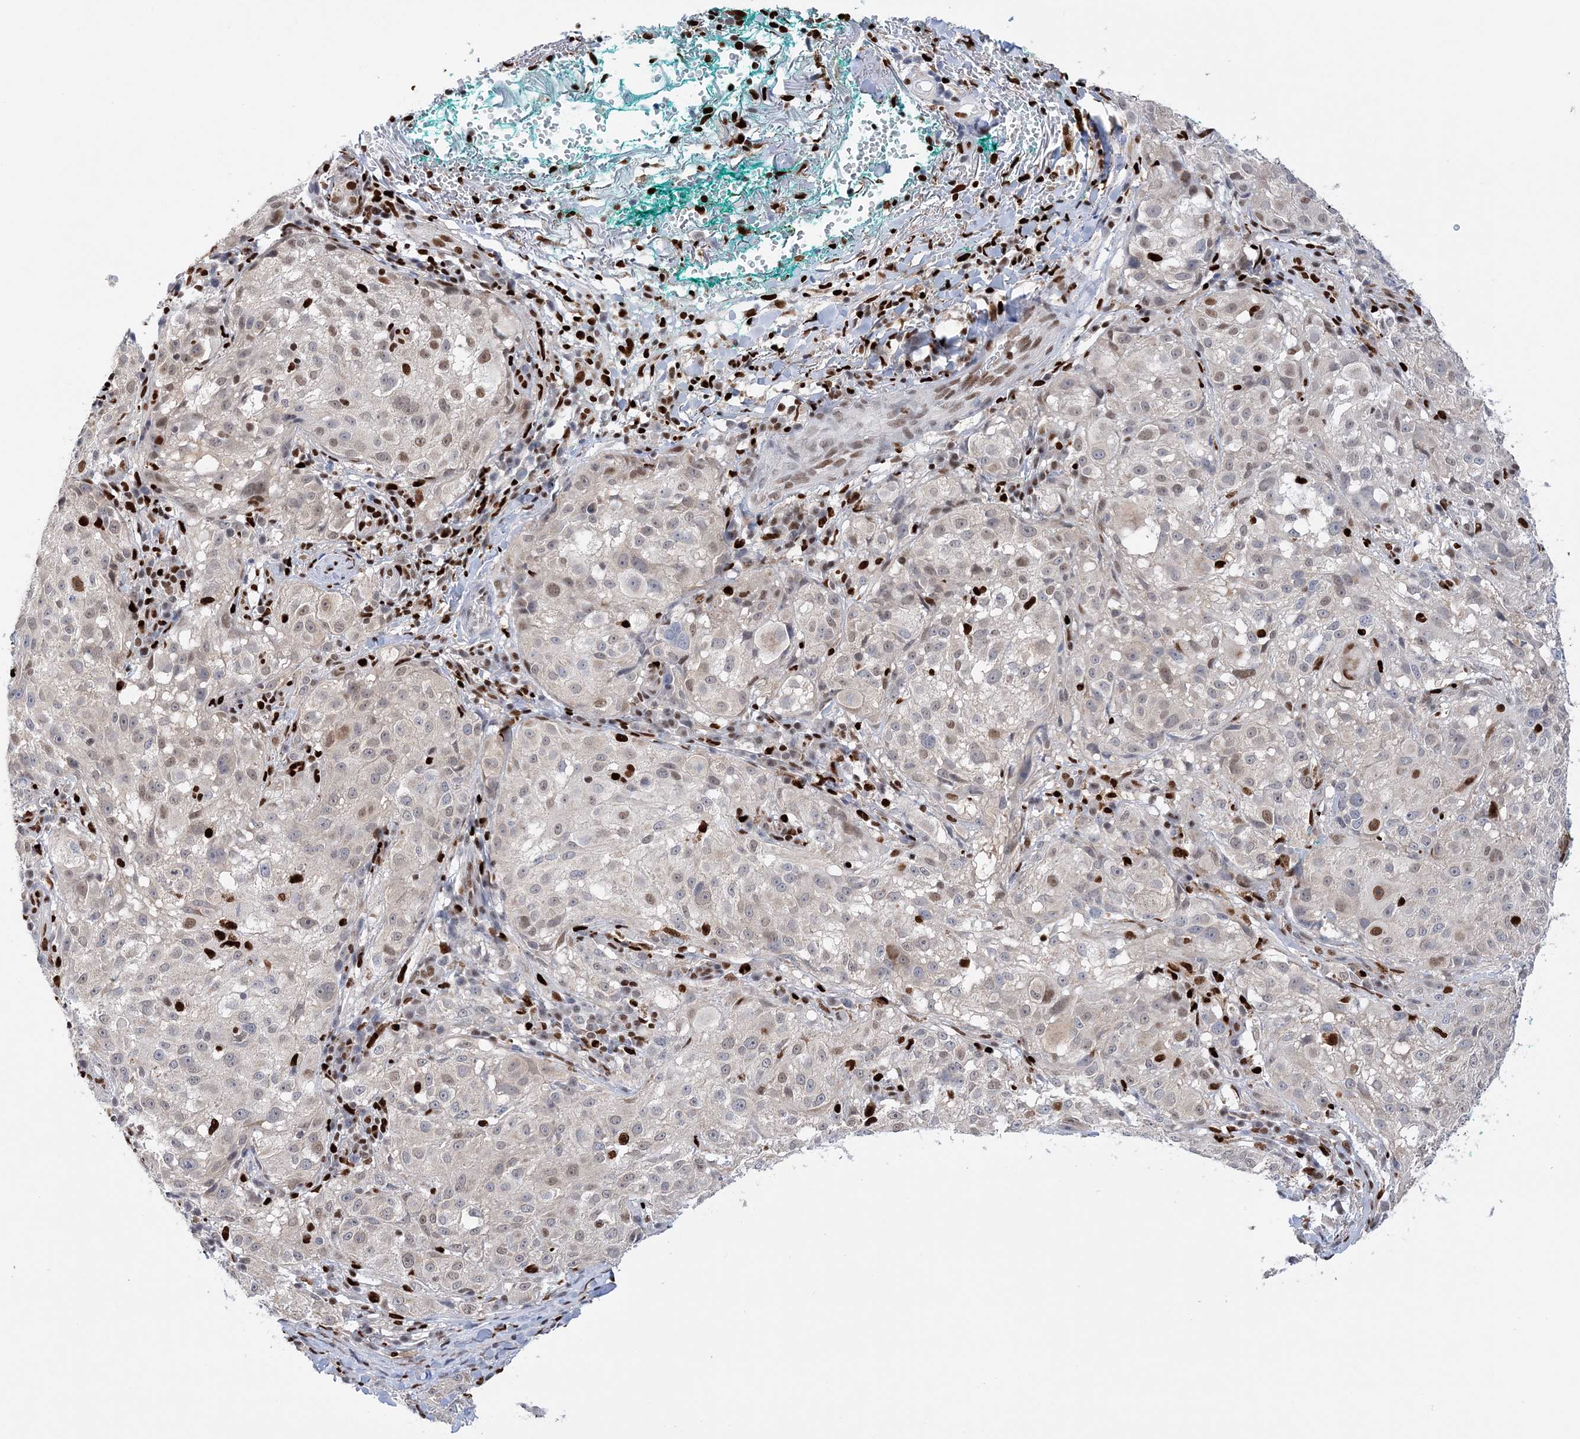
{"staining": {"intensity": "weak", "quantity": "<25%", "location": "nuclear"}, "tissue": "melanoma", "cell_type": "Tumor cells", "image_type": "cancer", "snomed": [{"axis": "morphology", "description": "Necrosis, NOS"}, {"axis": "morphology", "description": "Malignant melanoma, NOS"}, {"axis": "topography", "description": "Skin"}], "caption": "An immunohistochemistry (IHC) micrograph of malignant melanoma is shown. There is no staining in tumor cells of malignant melanoma.", "gene": "NIT2", "patient": {"sex": "female", "age": 87}}